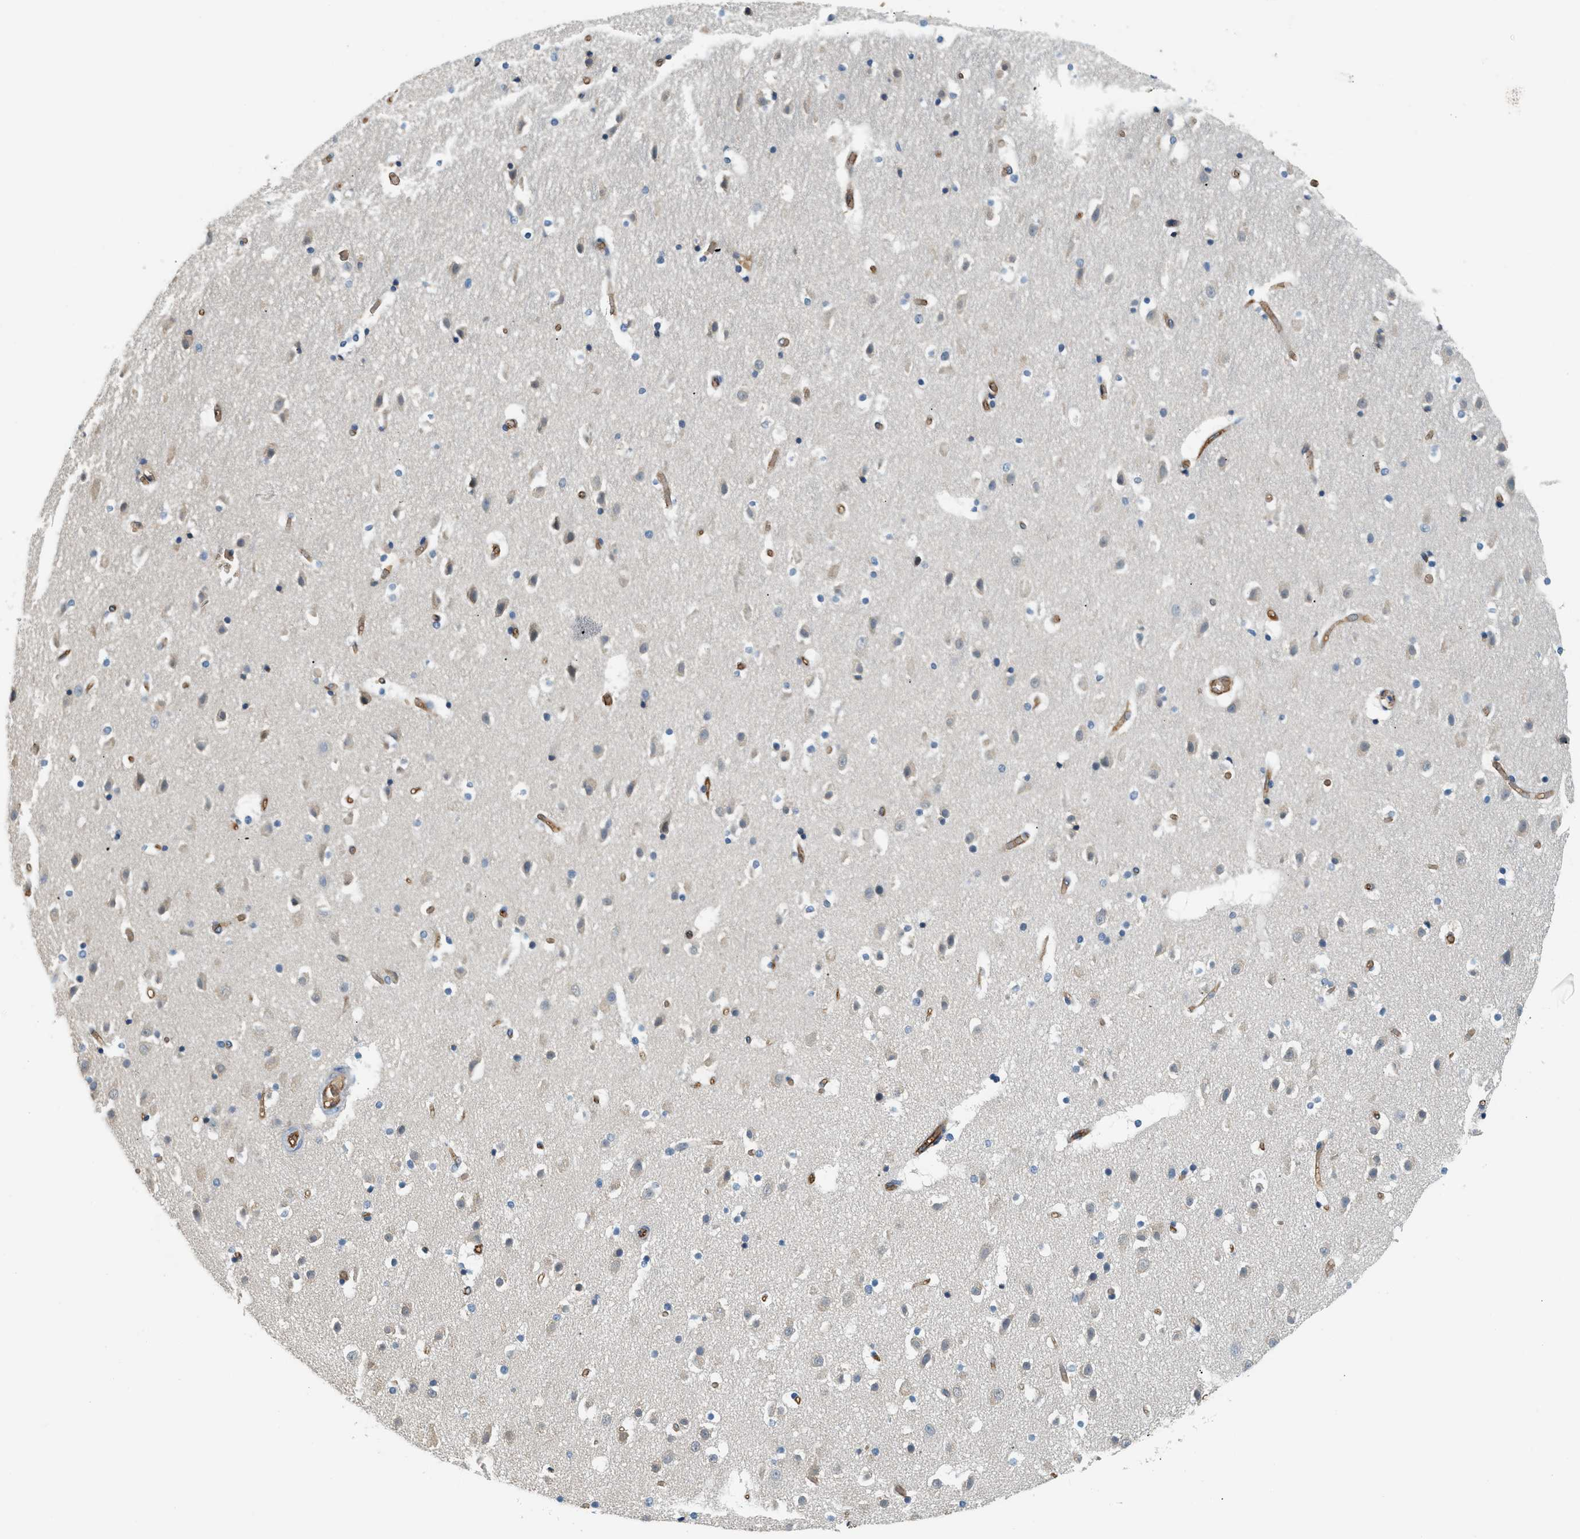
{"staining": {"intensity": "negative", "quantity": "none", "location": "none"}, "tissue": "hippocampus", "cell_type": "Glial cells", "image_type": "normal", "snomed": [{"axis": "morphology", "description": "Normal tissue, NOS"}, {"axis": "topography", "description": "Hippocampus"}], "caption": "Immunohistochemistry histopathology image of benign hippocampus: human hippocampus stained with DAB displays no significant protein positivity in glial cells. (Immunohistochemistry (ihc), brightfield microscopy, high magnification).", "gene": "CYTH2", "patient": {"sex": "male", "age": 45}}